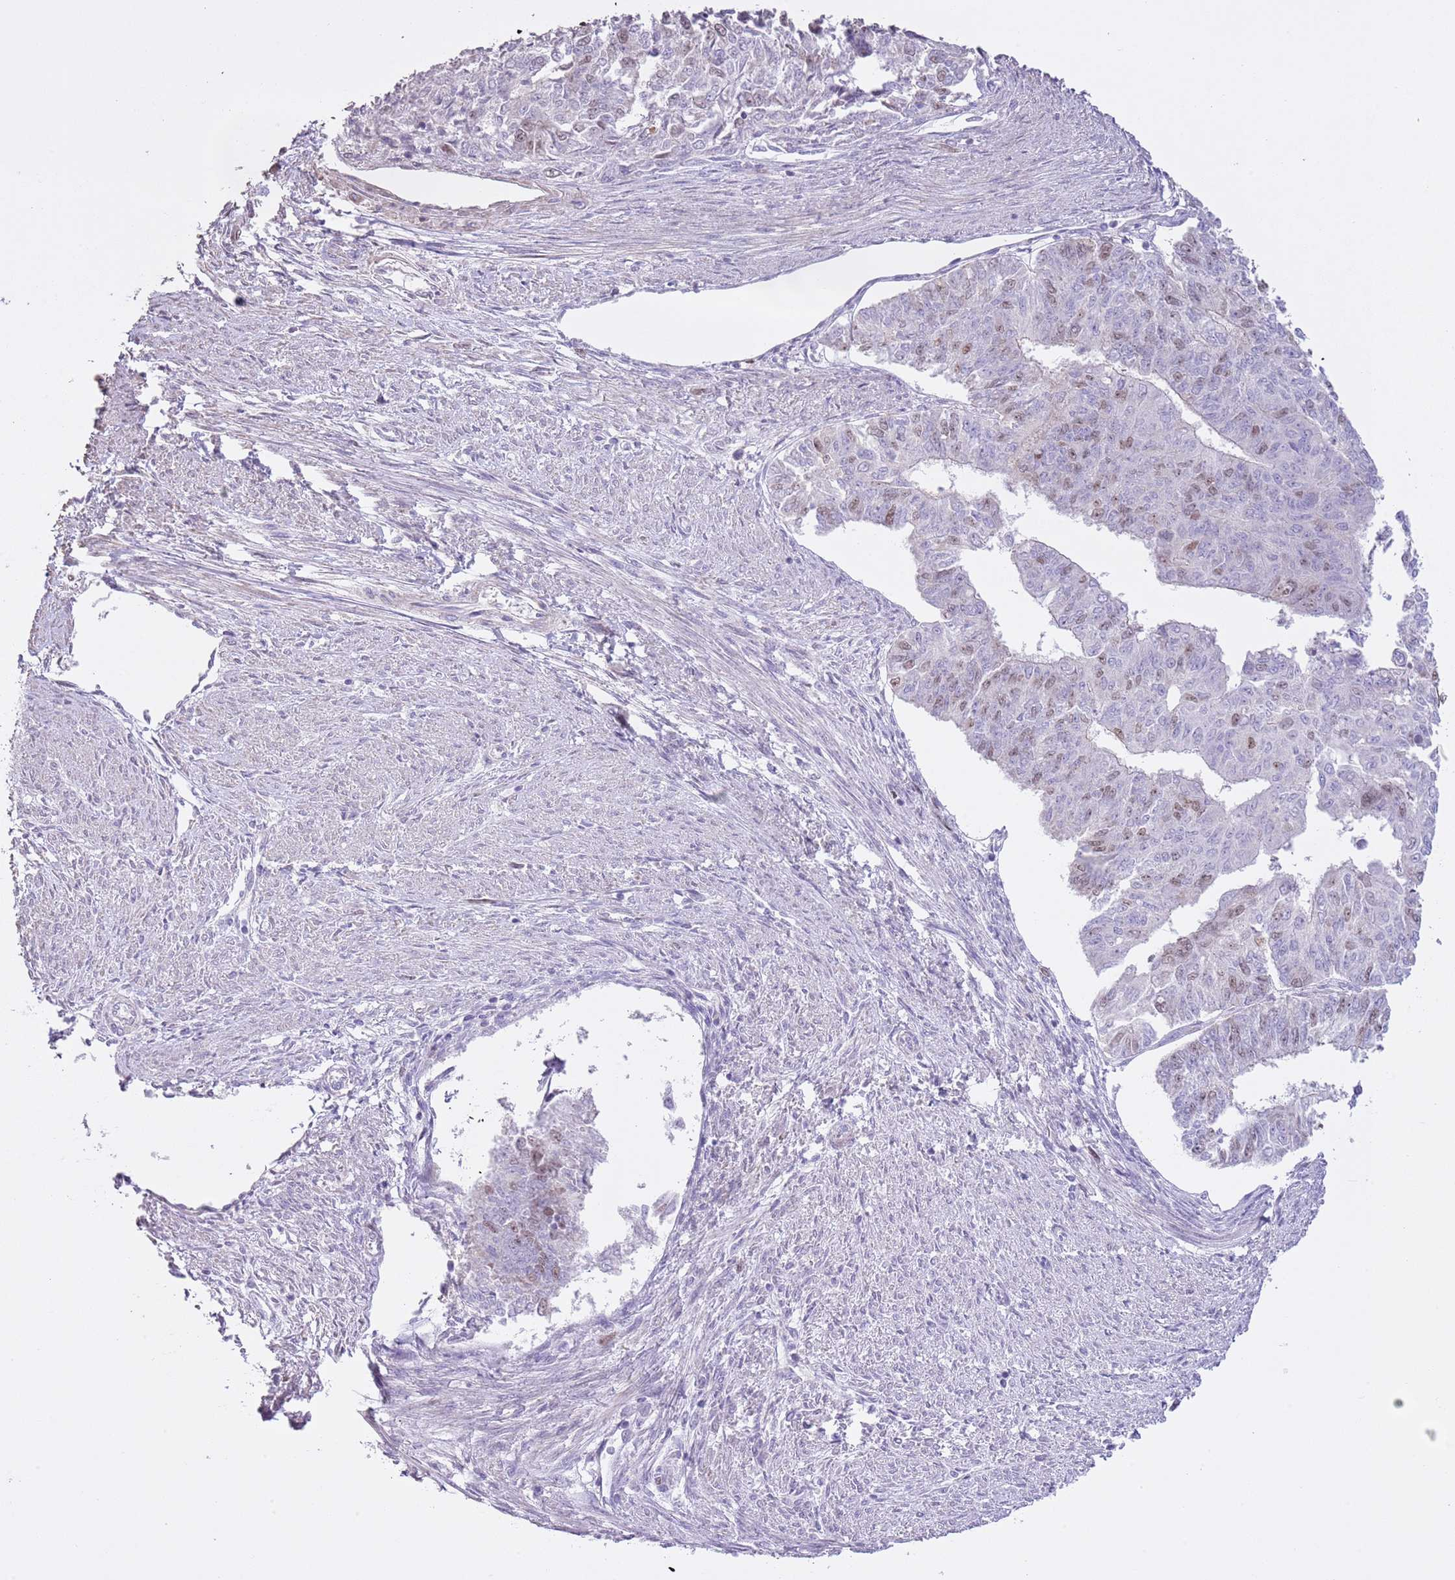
{"staining": {"intensity": "weak", "quantity": "25%-75%", "location": "nuclear"}, "tissue": "endometrial cancer", "cell_type": "Tumor cells", "image_type": "cancer", "snomed": [{"axis": "morphology", "description": "Adenocarcinoma, NOS"}, {"axis": "topography", "description": "Endometrium"}], "caption": "Weak nuclear staining is present in about 25%-75% of tumor cells in endometrial cancer.", "gene": "GMNN", "patient": {"sex": "female", "age": 32}}